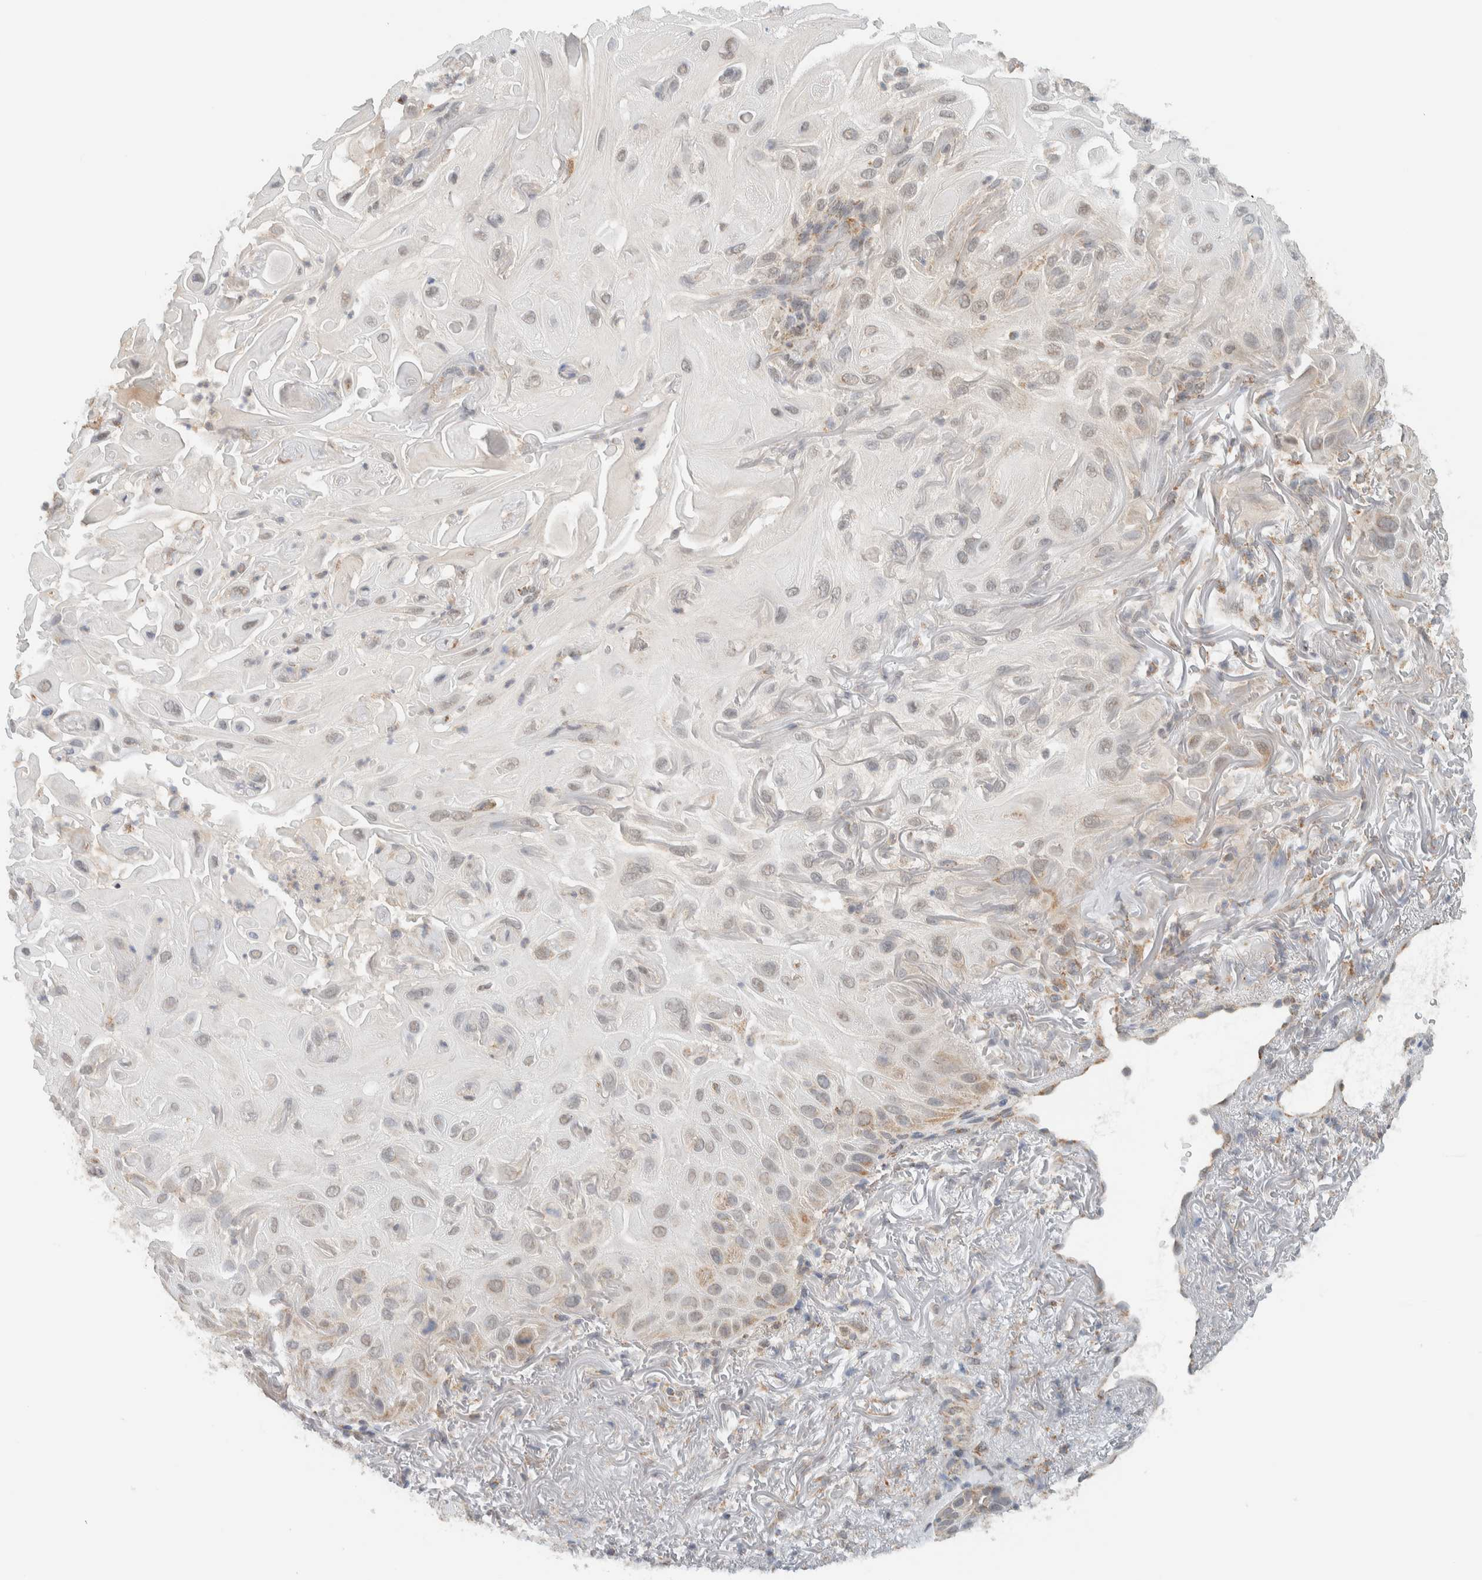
{"staining": {"intensity": "weak", "quantity": "25%-75%", "location": "cytoplasmic/membranous"}, "tissue": "skin cancer", "cell_type": "Tumor cells", "image_type": "cancer", "snomed": [{"axis": "morphology", "description": "Squamous cell carcinoma, NOS"}, {"axis": "topography", "description": "Skin"}], "caption": "Weak cytoplasmic/membranous protein positivity is identified in approximately 25%-75% of tumor cells in skin cancer (squamous cell carcinoma). (DAB (3,3'-diaminobenzidine) IHC with brightfield microscopy, high magnification).", "gene": "MRPL41", "patient": {"sex": "female", "age": 77}}